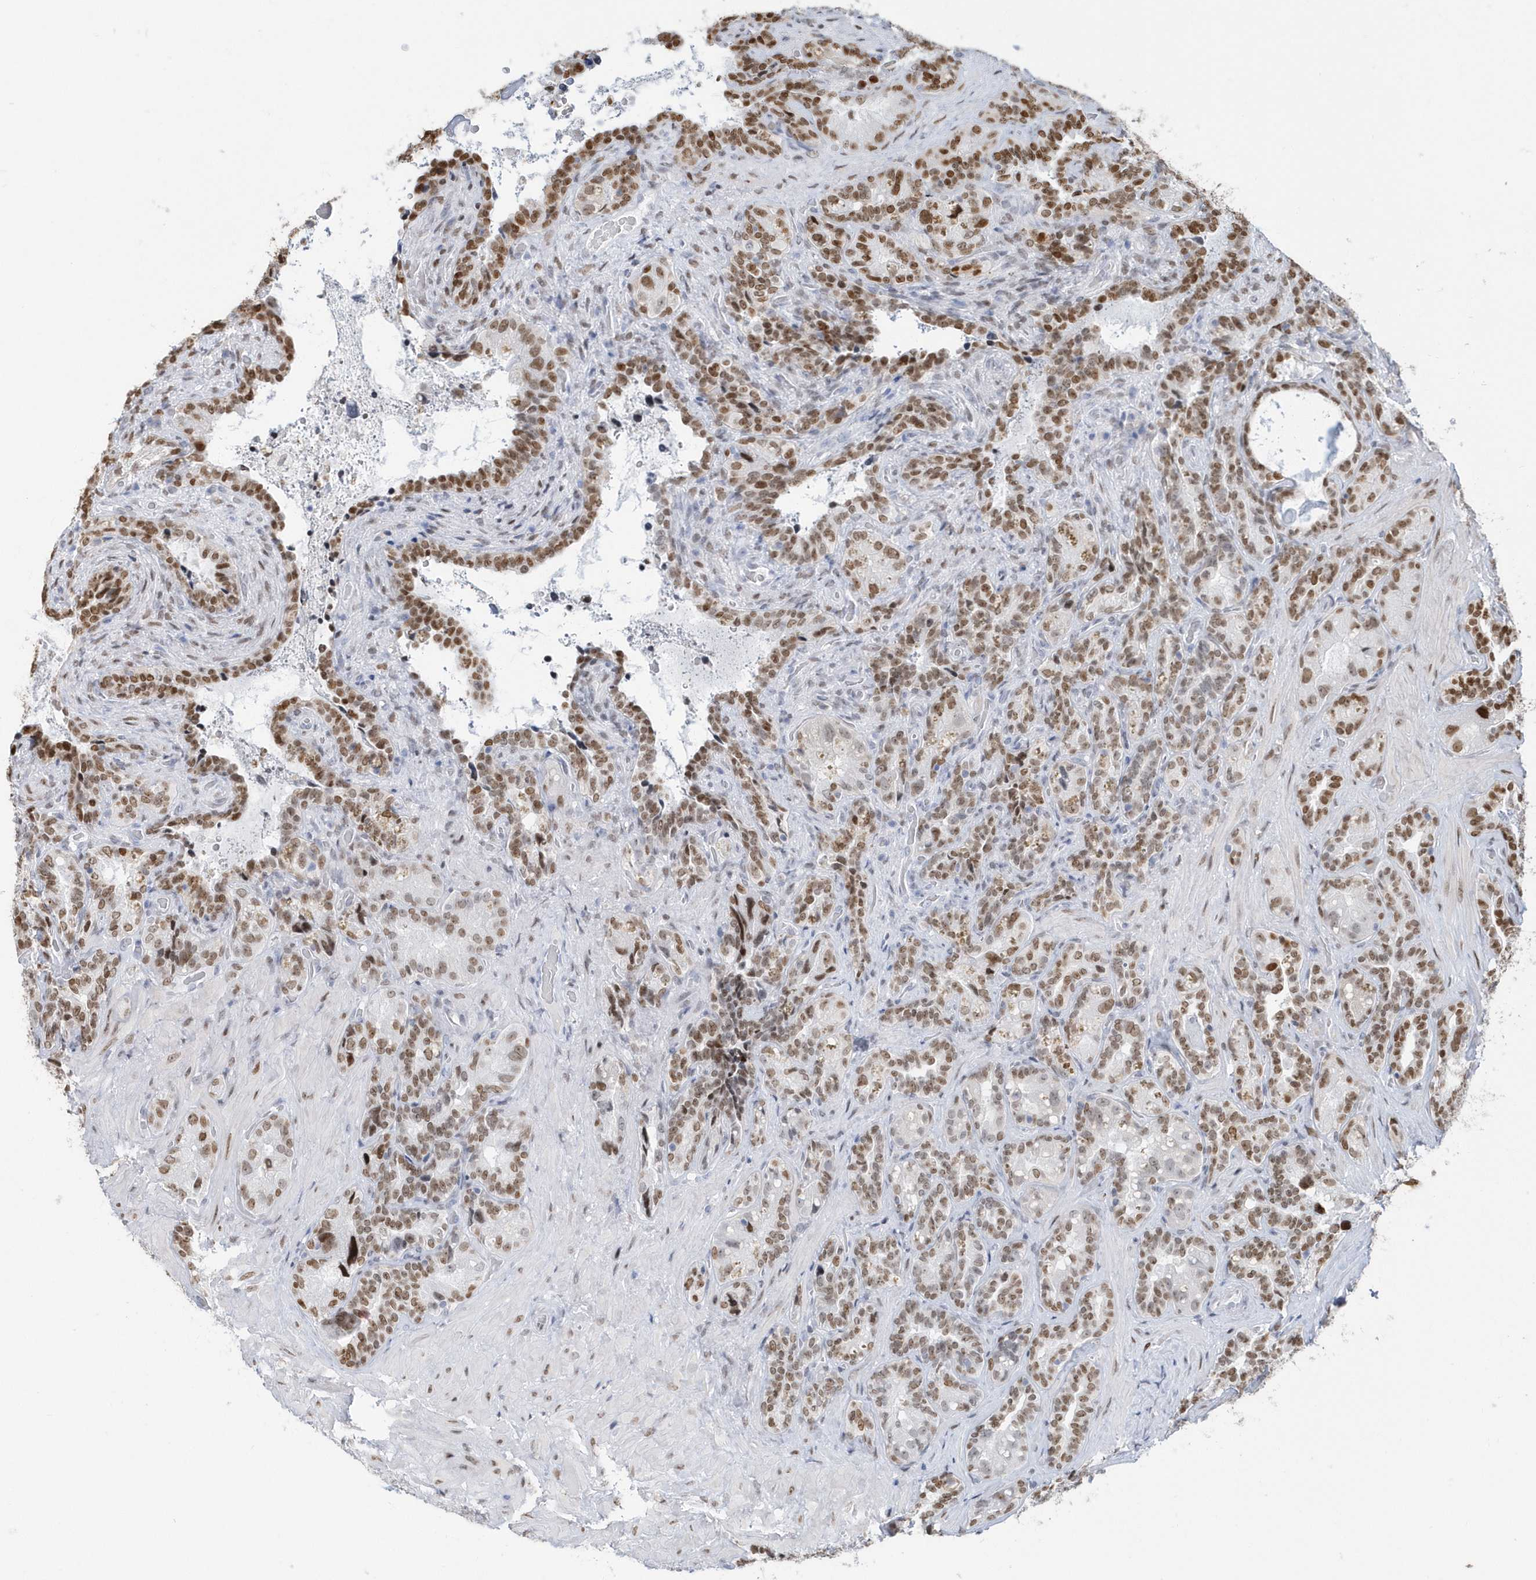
{"staining": {"intensity": "moderate", "quantity": ">75%", "location": "nuclear"}, "tissue": "seminal vesicle", "cell_type": "Glandular cells", "image_type": "normal", "snomed": [{"axis": "morphology", "description": "Normal tissue, NOS"}, {"axis": "topography", "description": "Seminal veicle"}, {"axis": "topography", "description": "Peripheral nerve tissue"}], "caption": "Immunohistochemistry micrograph of benign seminal vesicle stained for a protein (brown), which displays medium levels of moderate nuclear positivity in about >75% of glandular cells.", "gene": "MACROH2A2", "patient": {"sex": "male", "age": 67}}